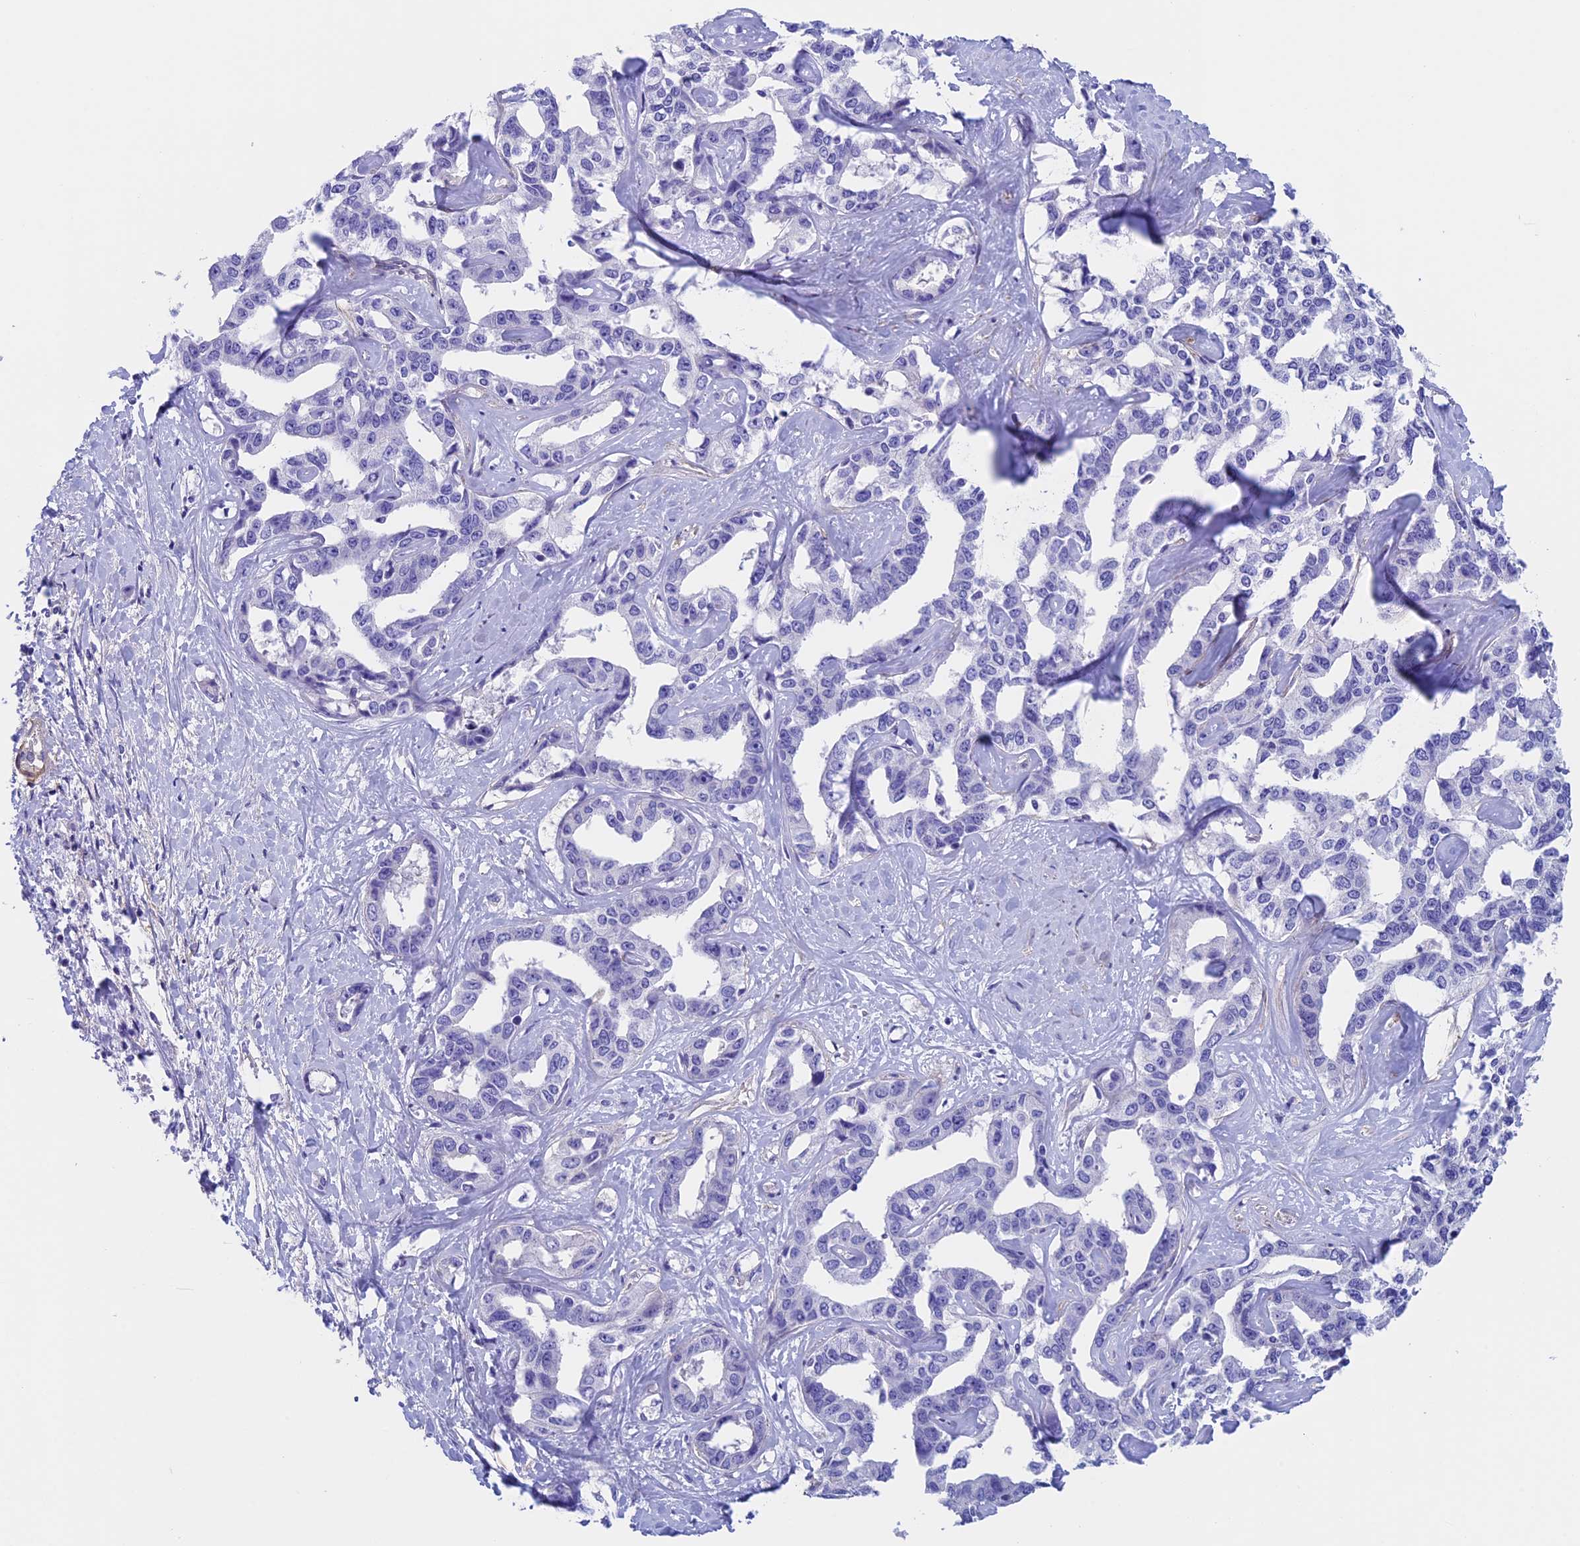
{"staining": {"intensity": "negative", "quantity": "none", "location": "none"}, "tissue": "liver cancer", "cell_type": "Tumor cells", "image_type": "cancer", "snomed": [{"axis": "morphology", "description": "Cholangiocarcinoma"}, {"axis": "topography", "description": "Liver"}], "caption": "Immunohistochemical staining of liver cholangiocarcinoma displays no significant positivity in tumor cells.", "gene": "ADH7", "patient": {"sex": "male", "age": 59}}